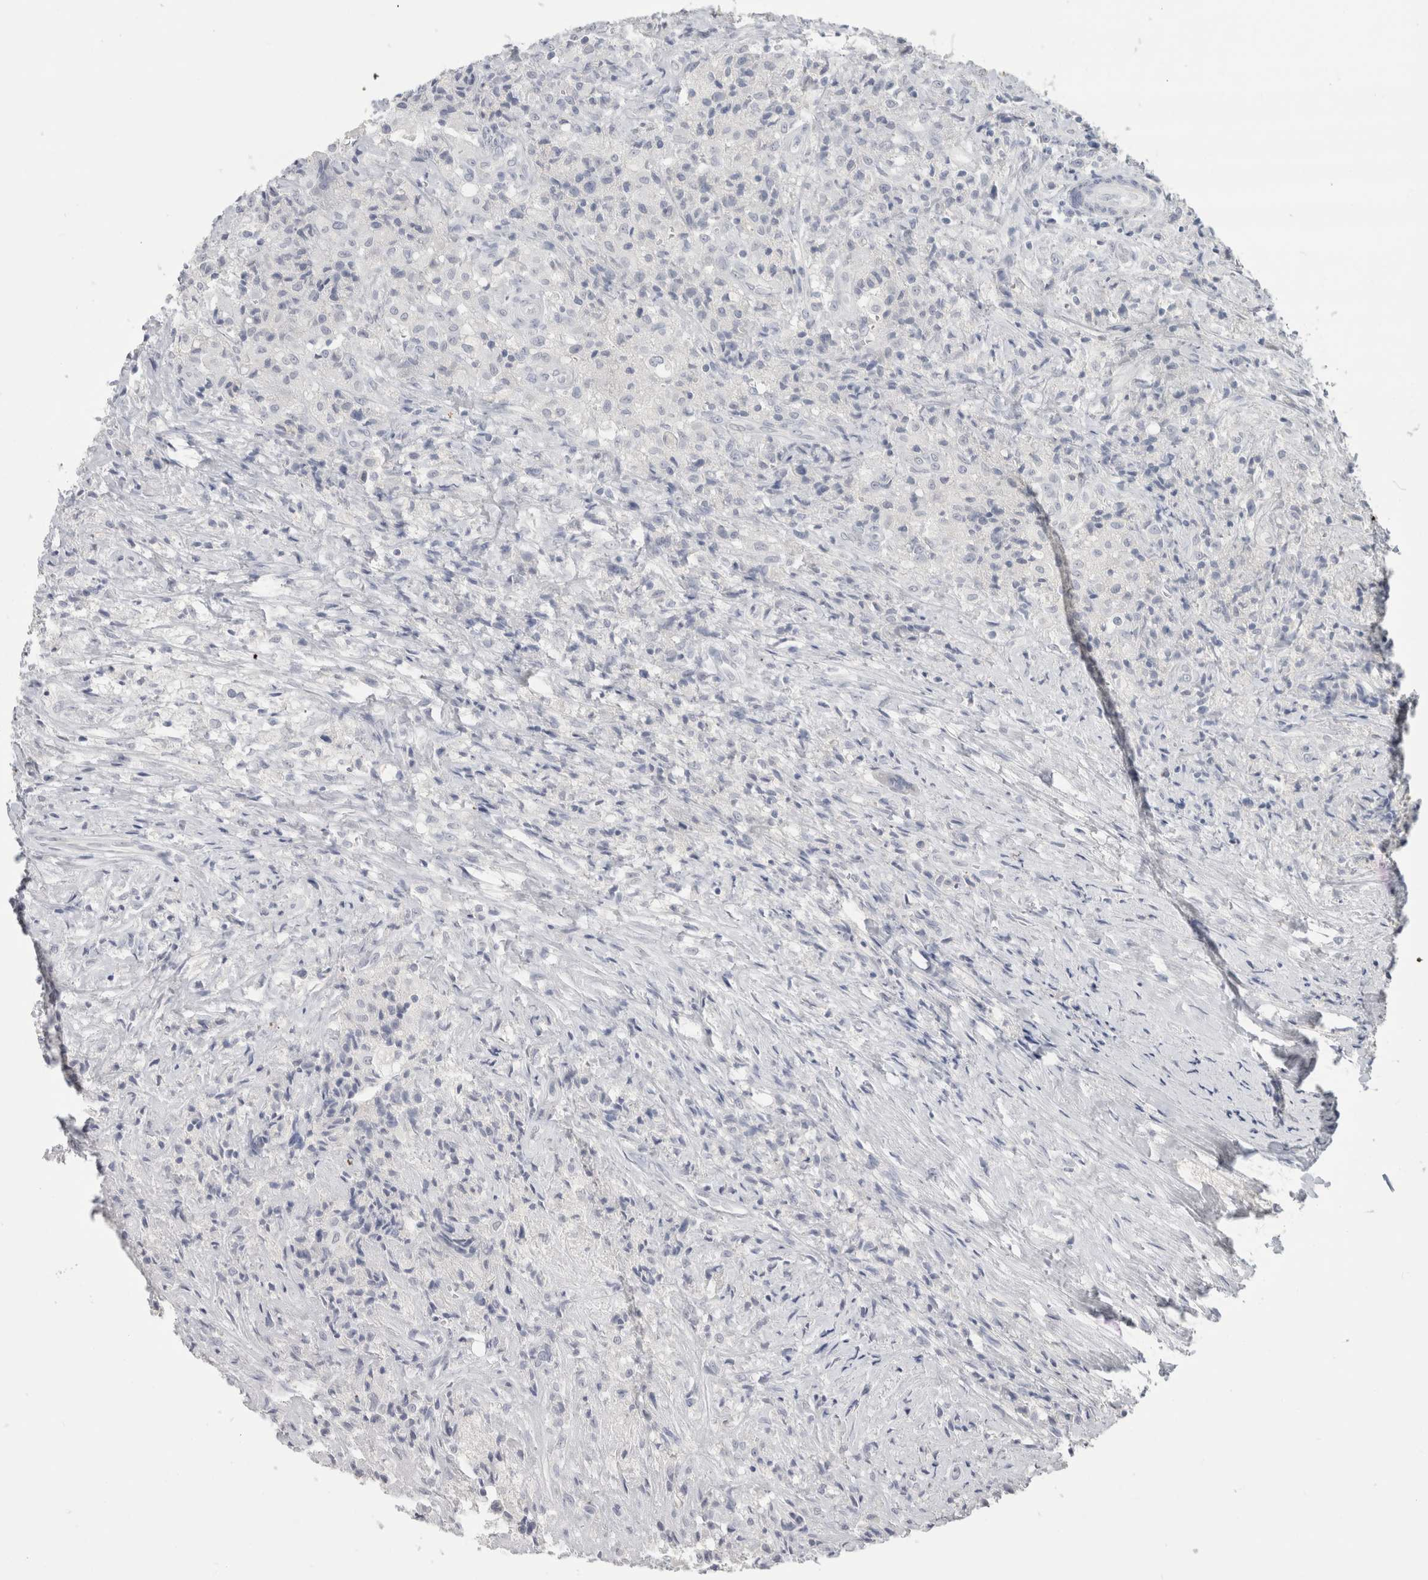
{"staining": {"intensity": "negative", "quantity": "none", "location": "none"}, "tissue": "testis cancer", "cell_type": "Tumor cells", "image_type": "cancer", "snomed": [{"axis": "morphology", "description": "Carcinoma, Embryonal, NOS"}, {"axis": "topography", "description": "Testis"}], "caption": "High power microscopy photomicrograph of an immunohistochemistry image of testis cancer, revealing no significant positivity in tumor cells. (DAB (3,3'-diaminobenzidine) IHC, high magnification).", "gene": "SLC6A1", "patient": {"sex": "male", "age": 2}}